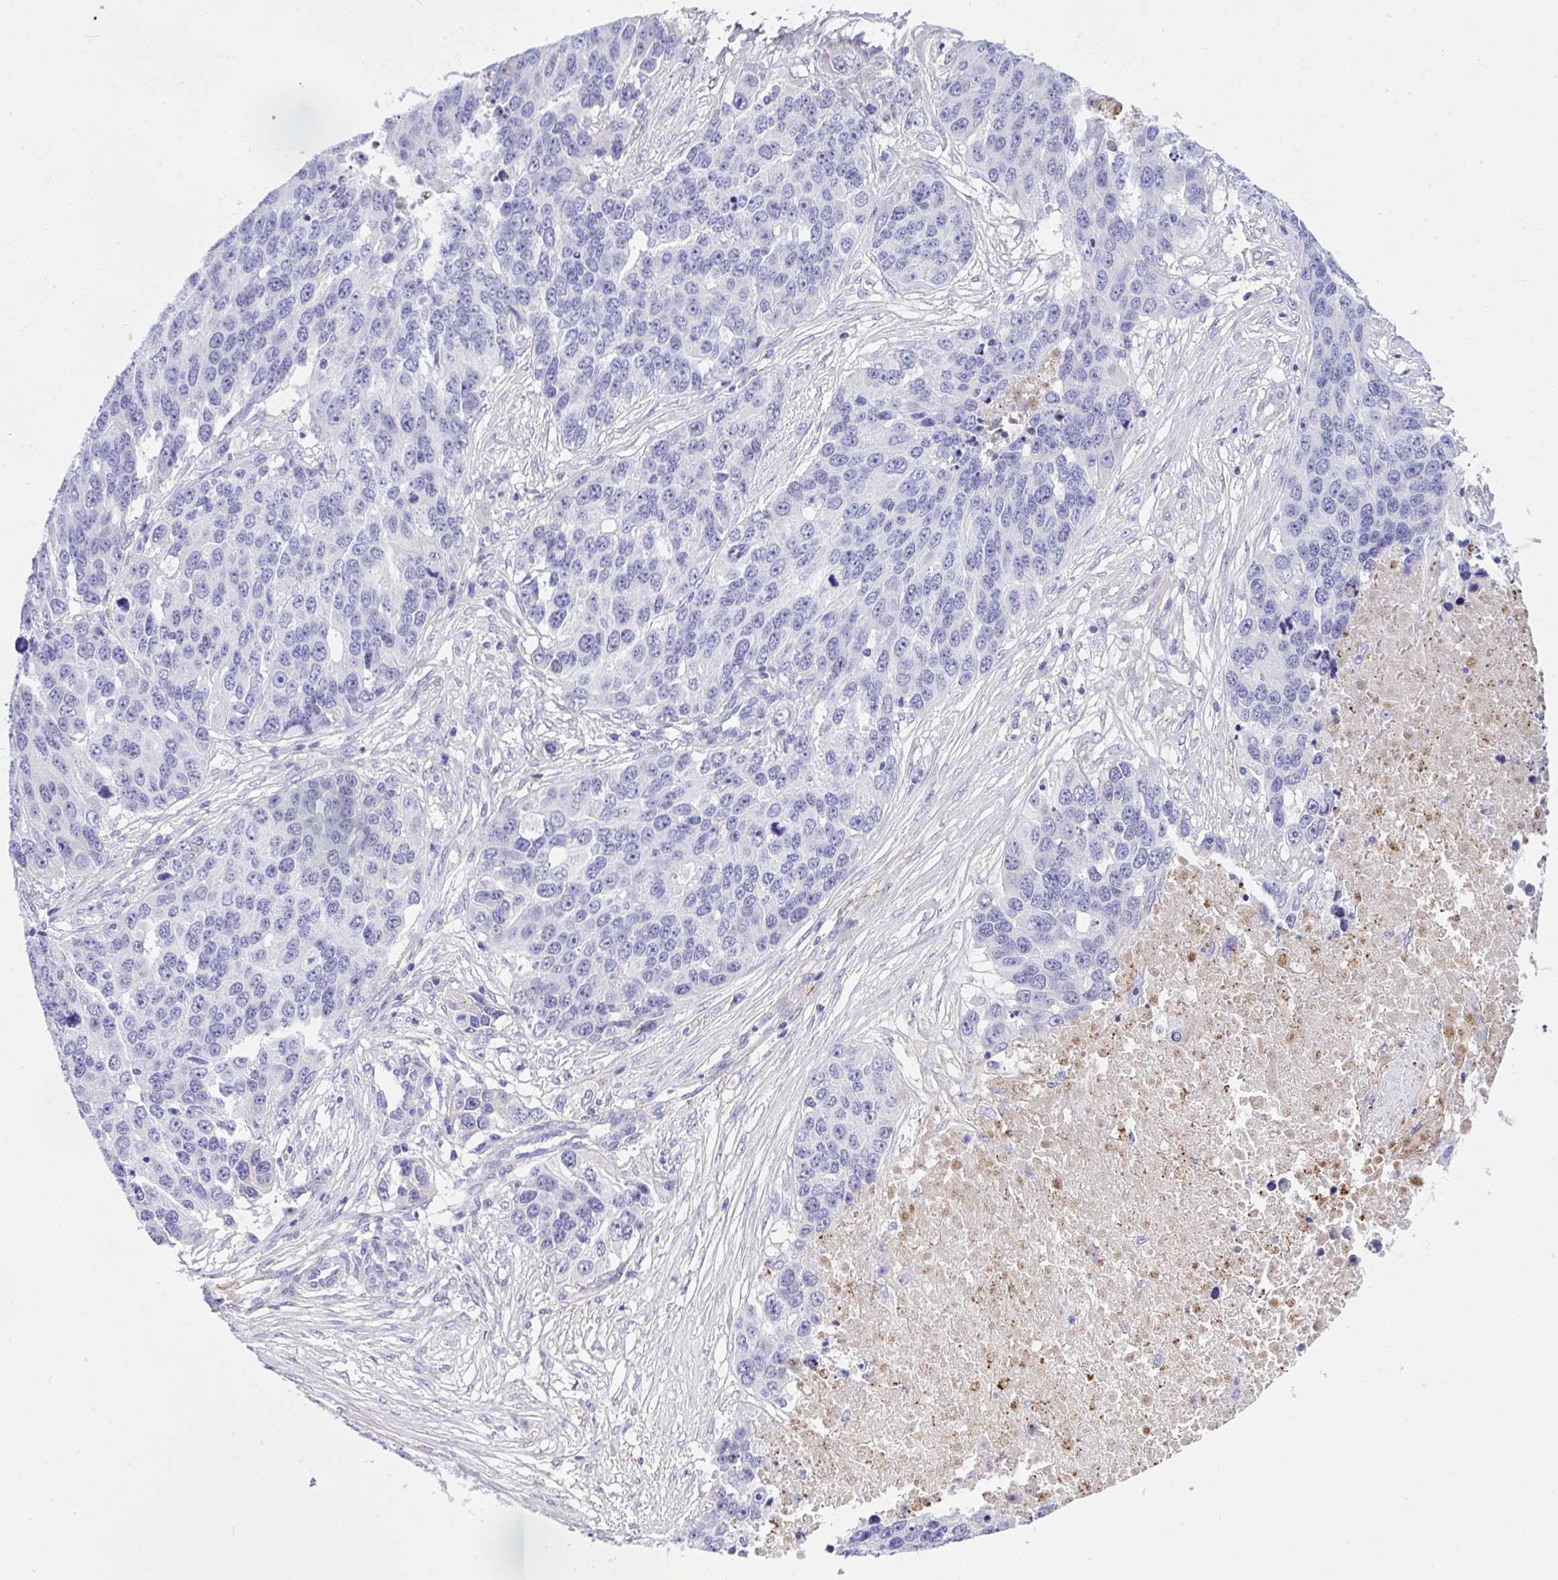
{"staining": {"intensity": "negative", "quantity": "none", "location": "none"}, "tissue": "ovarian cancer", "cell_type": "Tumor cells", "image_type": "cancer", "snomed": [{"axis": "morphology", "description": "Cystadenocarcinoma, serous, NOS"}, {"axis": "topography", "description": "Ovary"}], "caption": "Tumor cells show no significant protein positivity in ovarian cancer. The staining was performed using DAB (3,3'-diaminobenzidine) to visualize the protein expression in brown, while the nuclei were stained in blue with hematoxylin (Magnification: 20x).", "gene": "HRG", "patient": {"sex": "female", "age": 76}}